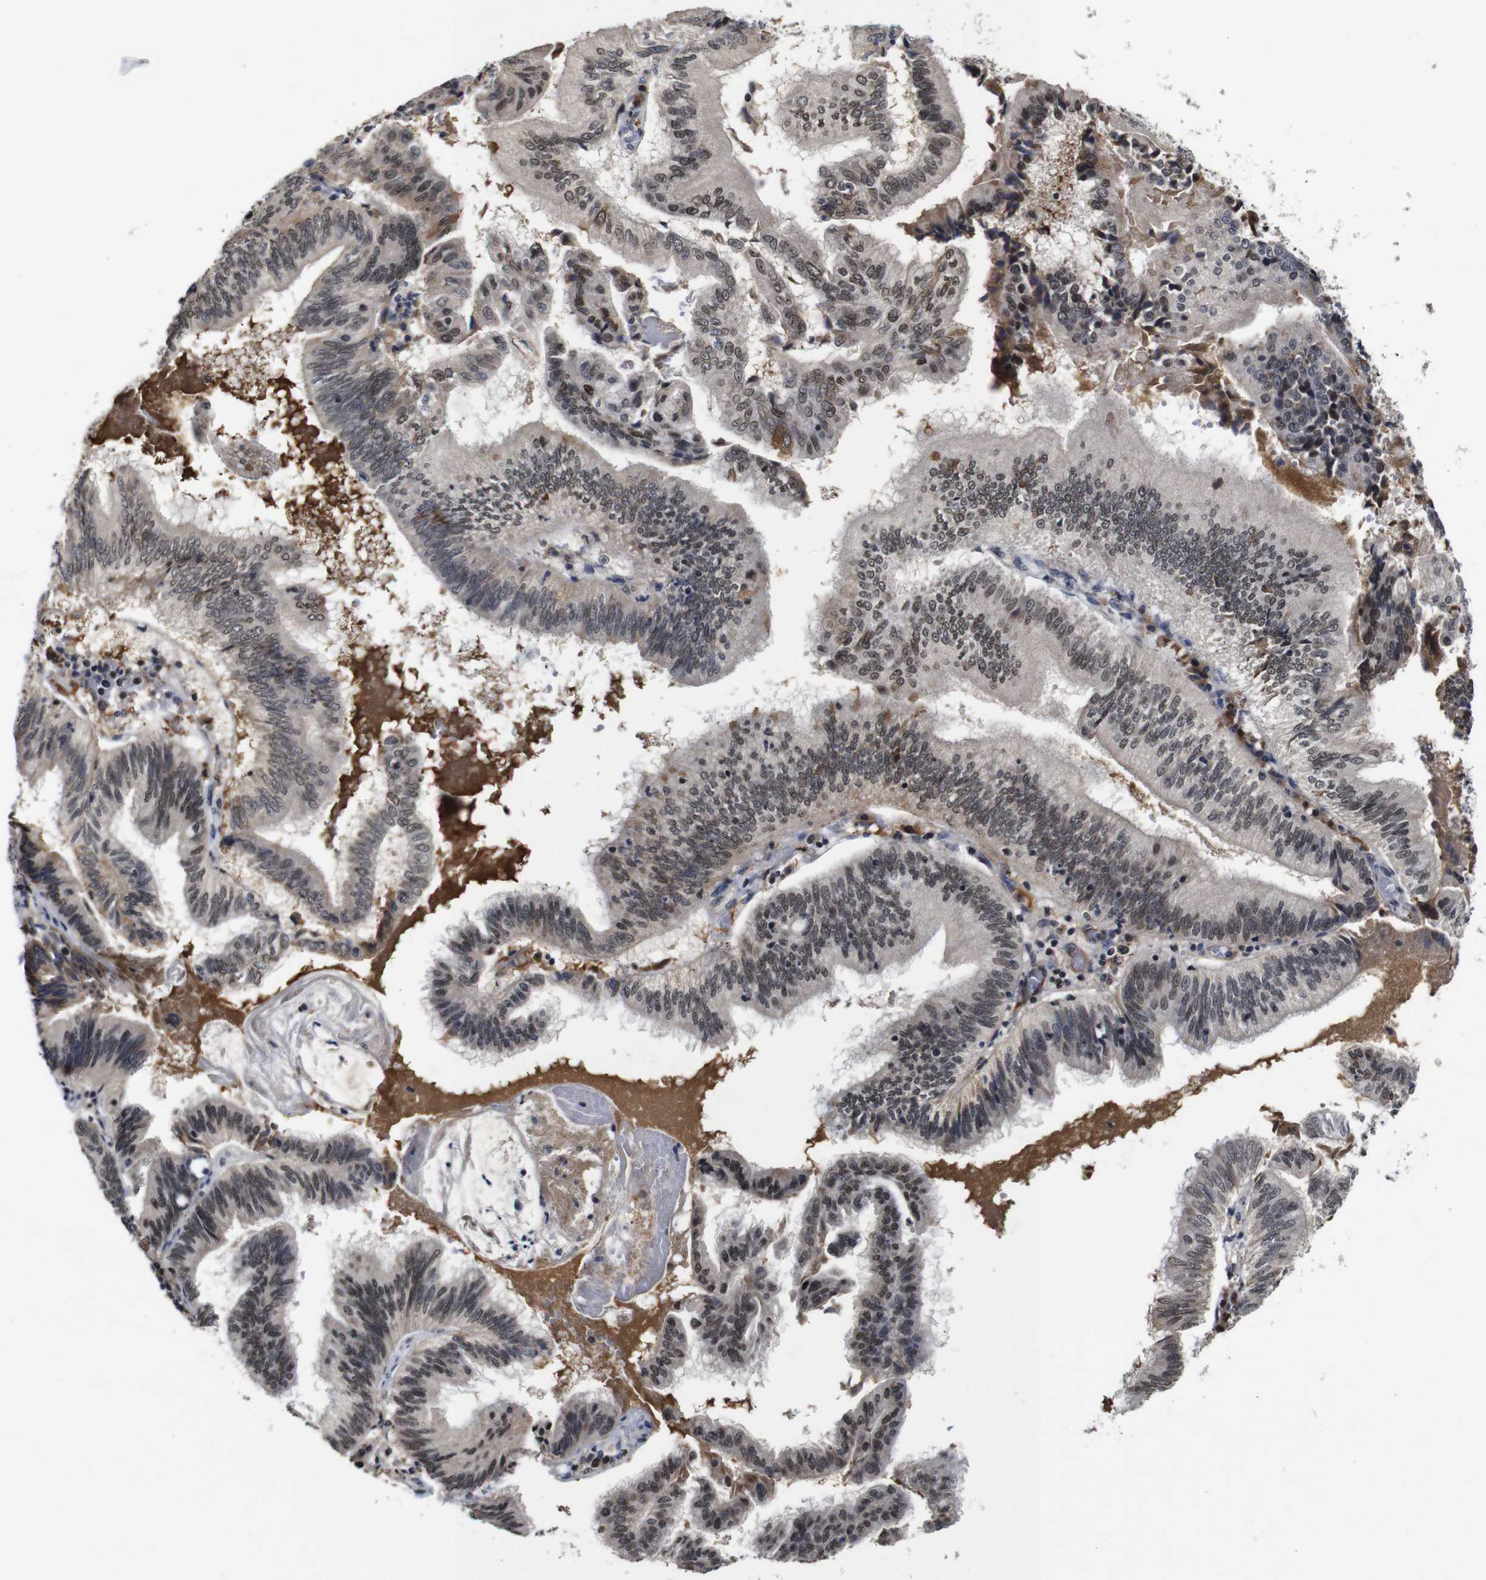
{"staining": {"intensity": "negative", "quantity": "none", "location": "none"}, "tissue": "pancreatic cancer", "cell_type": "Tumor cells", "image_type": "cancer", "snomed": [{"axis": "morphology", "description": "Adenocarcinoma, NOS"}, {"axis": "topography", "description": "Pancreas"}], "caption": "Immunohistochemistry (IHC) image of adenocarcinoma (pancreatic) stained for a protein (brown), which exhibits no expression in tumor cells. Brightfield microscopy of IHC stained with DAB (brown) and hematoxylin (blue), captured at high magnification.", "gene": "MYC", "patient": {"sex": "male", "age": 82}}